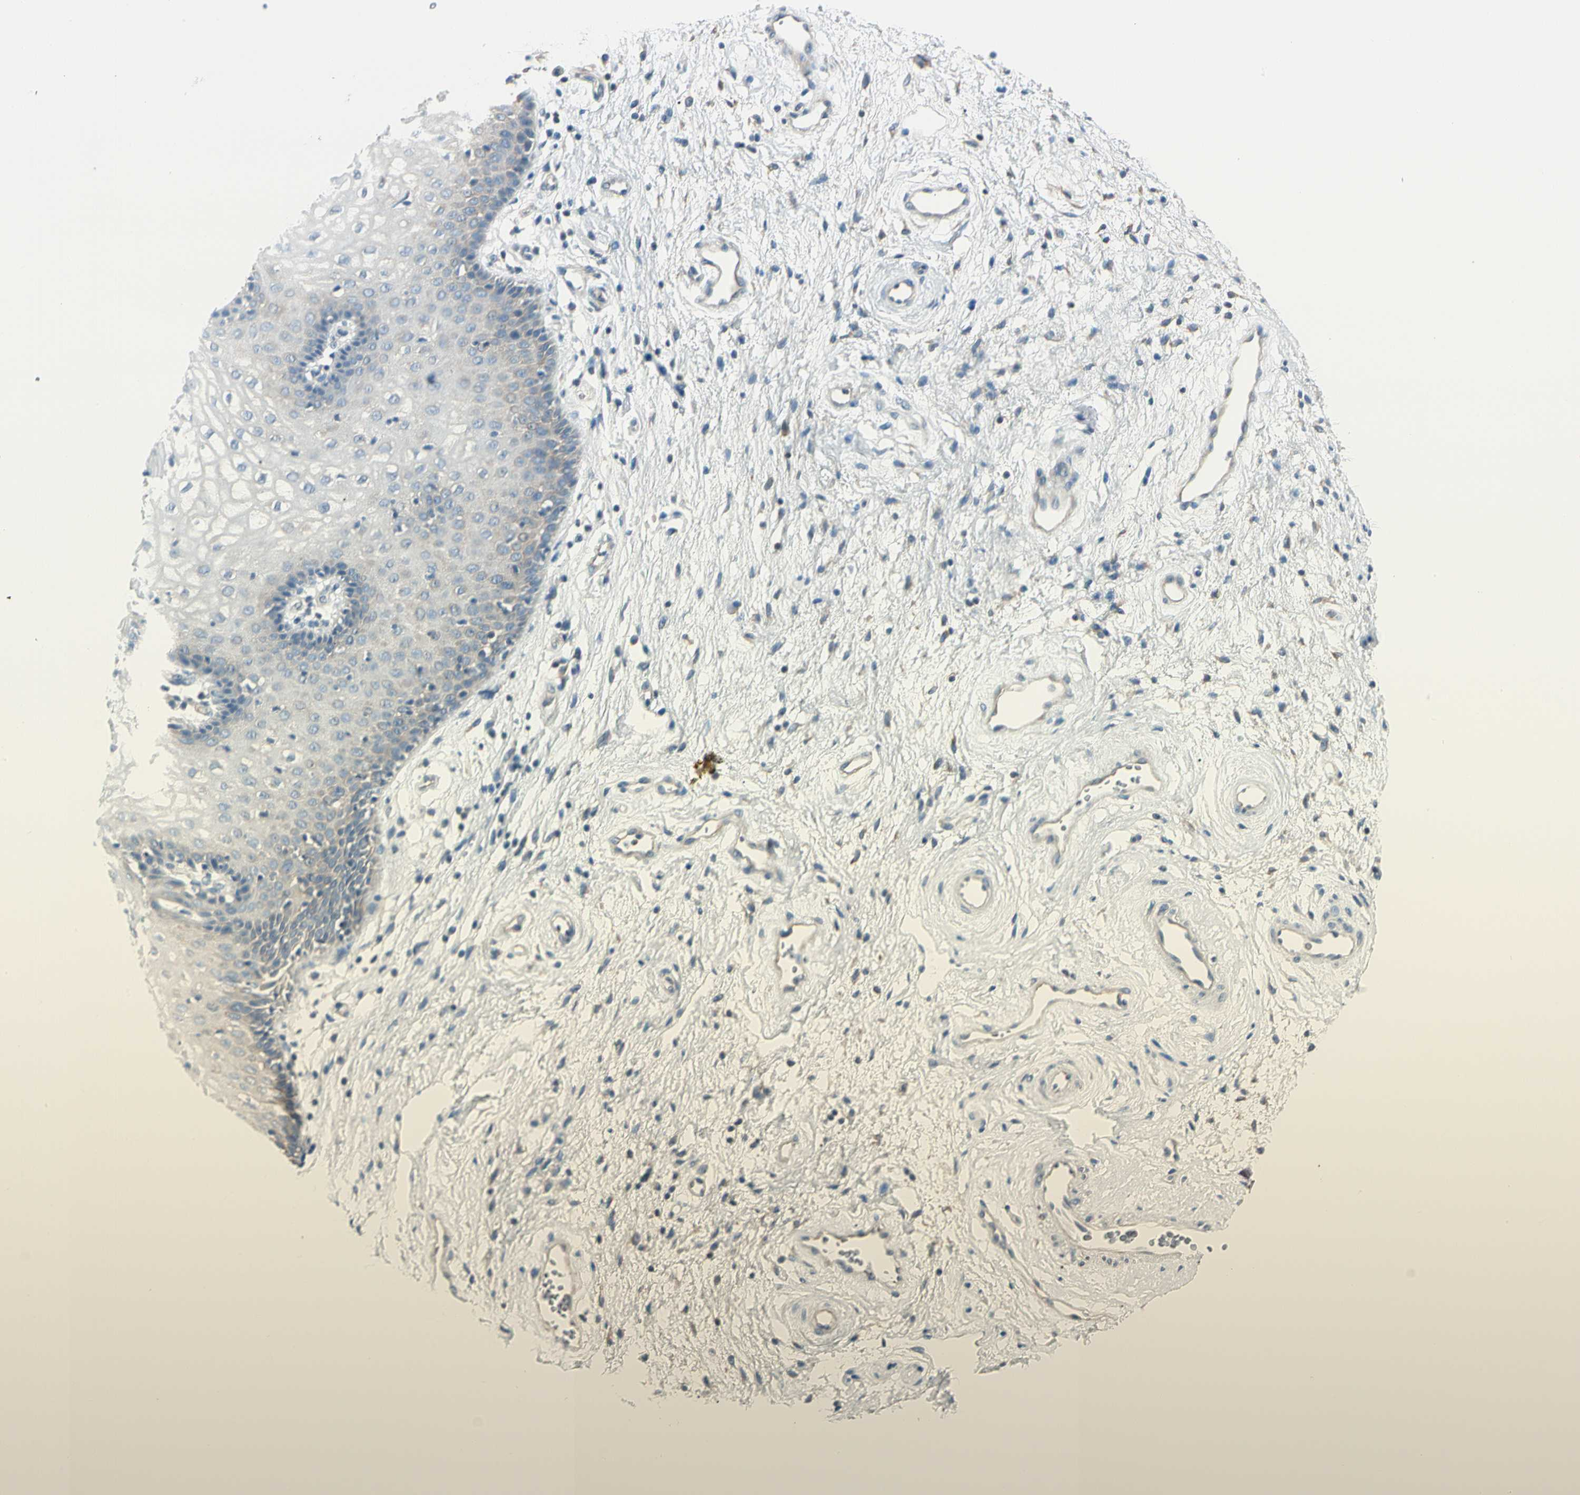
{"staining": {"intensity": "negative", "quantity": "none", "location": "none"}, "tissue": "vagina", "cell_type": "Squamous epithelial cells", "image_type": "normal", "snomed": [{"axis": "morphology", "description": "Normal tissue, NOS"}, {"axis": "topography", "description": "Vagina"}], "caption": "A high-resolution histopathology image shows IHC staining of unremarkable vagina, which exhibits no significant positivity in squamous epithelial cells. (Brightfield microscopy of DAB (3,3'-diaminobenzidine) IHC at high magnification).", "gene": "DUSP12", "patient": {"sex": "female", "age": 34}}